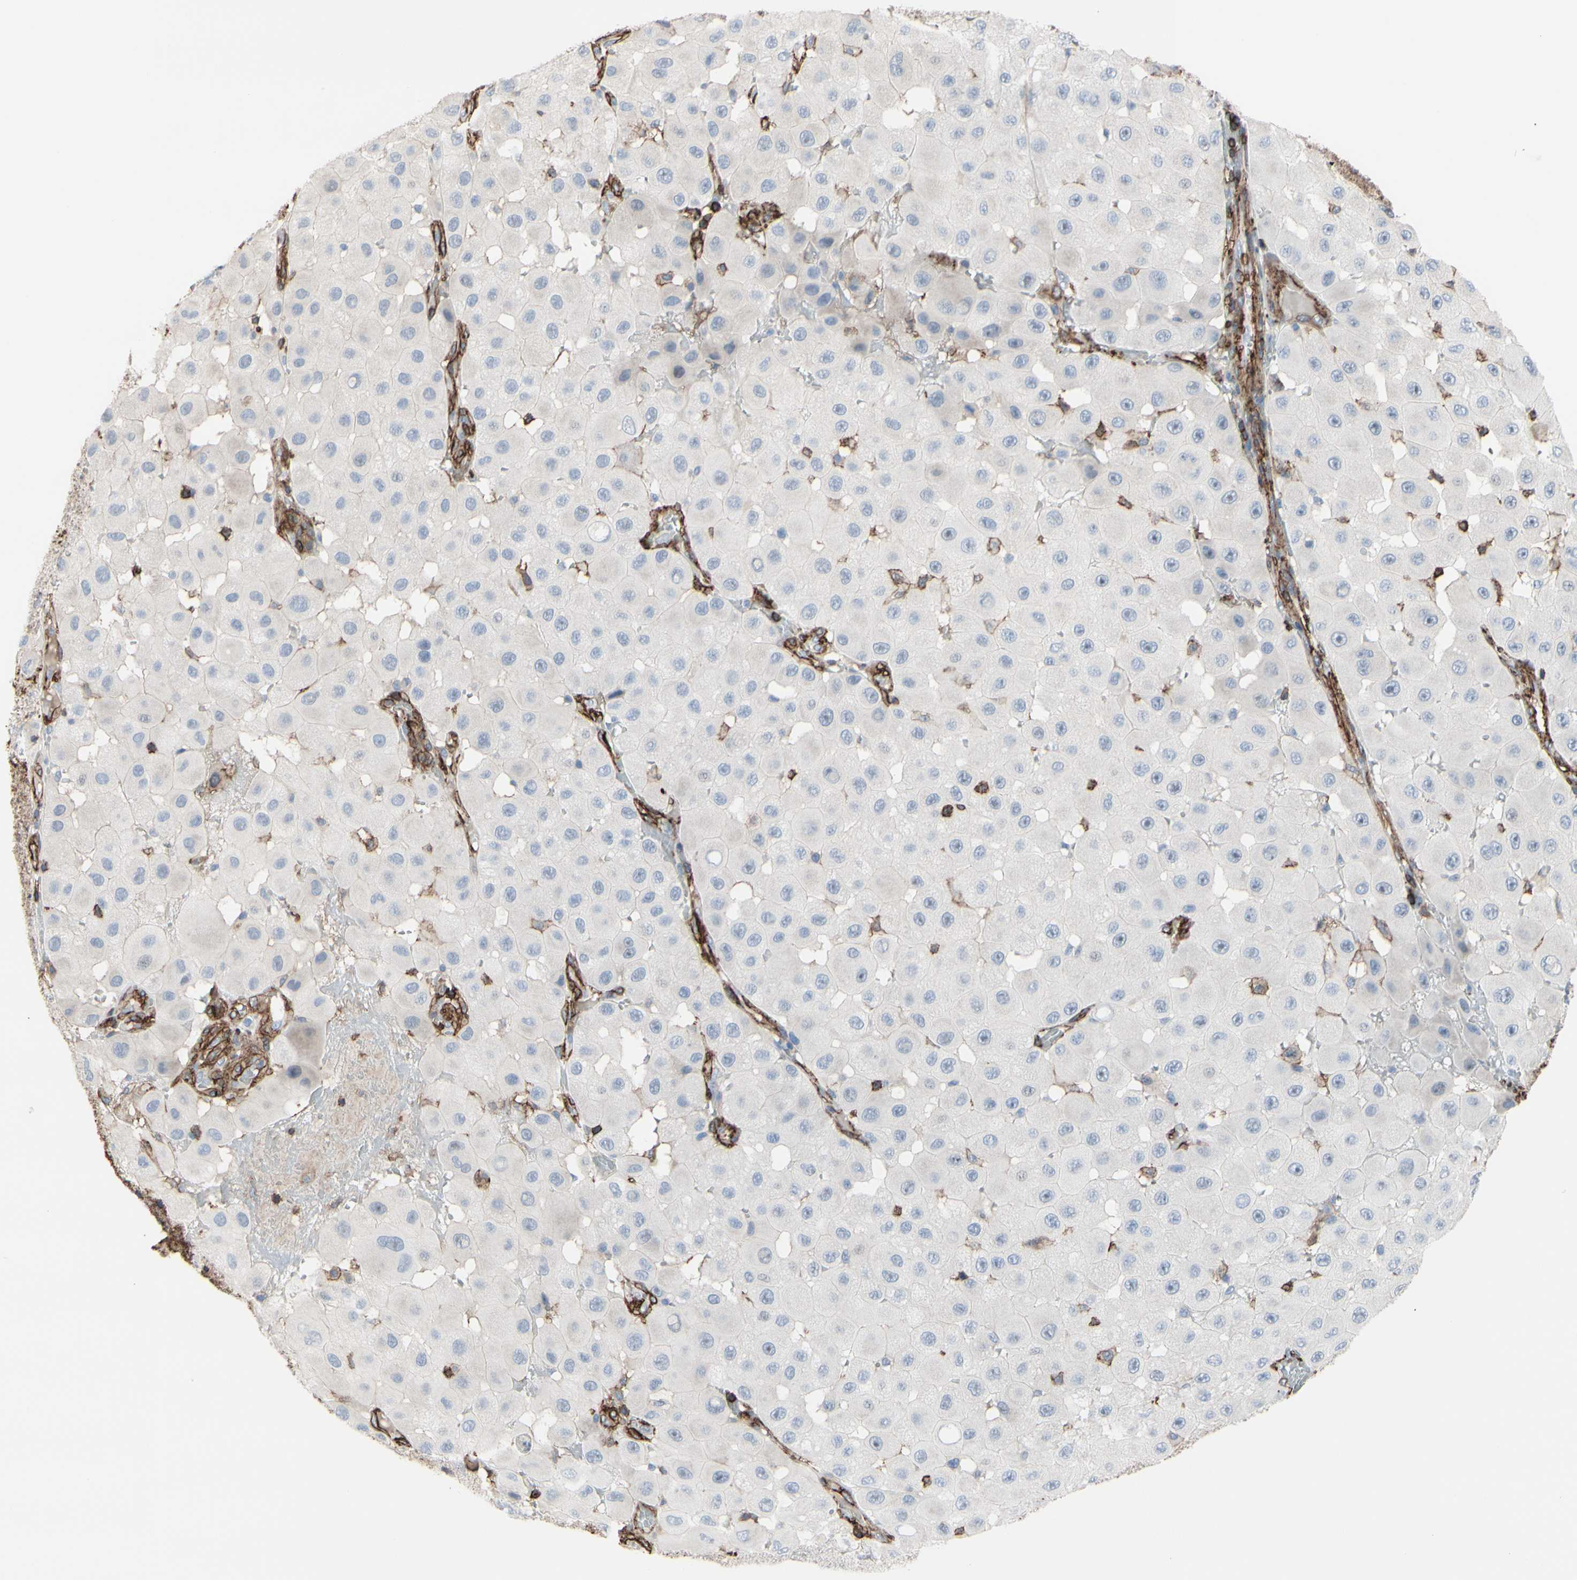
{"staining": {"intensity": "negative", "quantity": "none", "location": "none"}, "tissue": "melanoma", "cell_type": "Tumor cells", "image_type": "cancer", "snomed": [{"axis": "morphology", "description": "Malignant melanoma, NOS"}, {"axis": "topography", "description": "Skin"}], "caption": "A photomicrograph of melanoma stained for a protein shows no brown staining in tumor cells.", "gene": "ANXA6", "patient": {"sex": "female", "age": 81}}